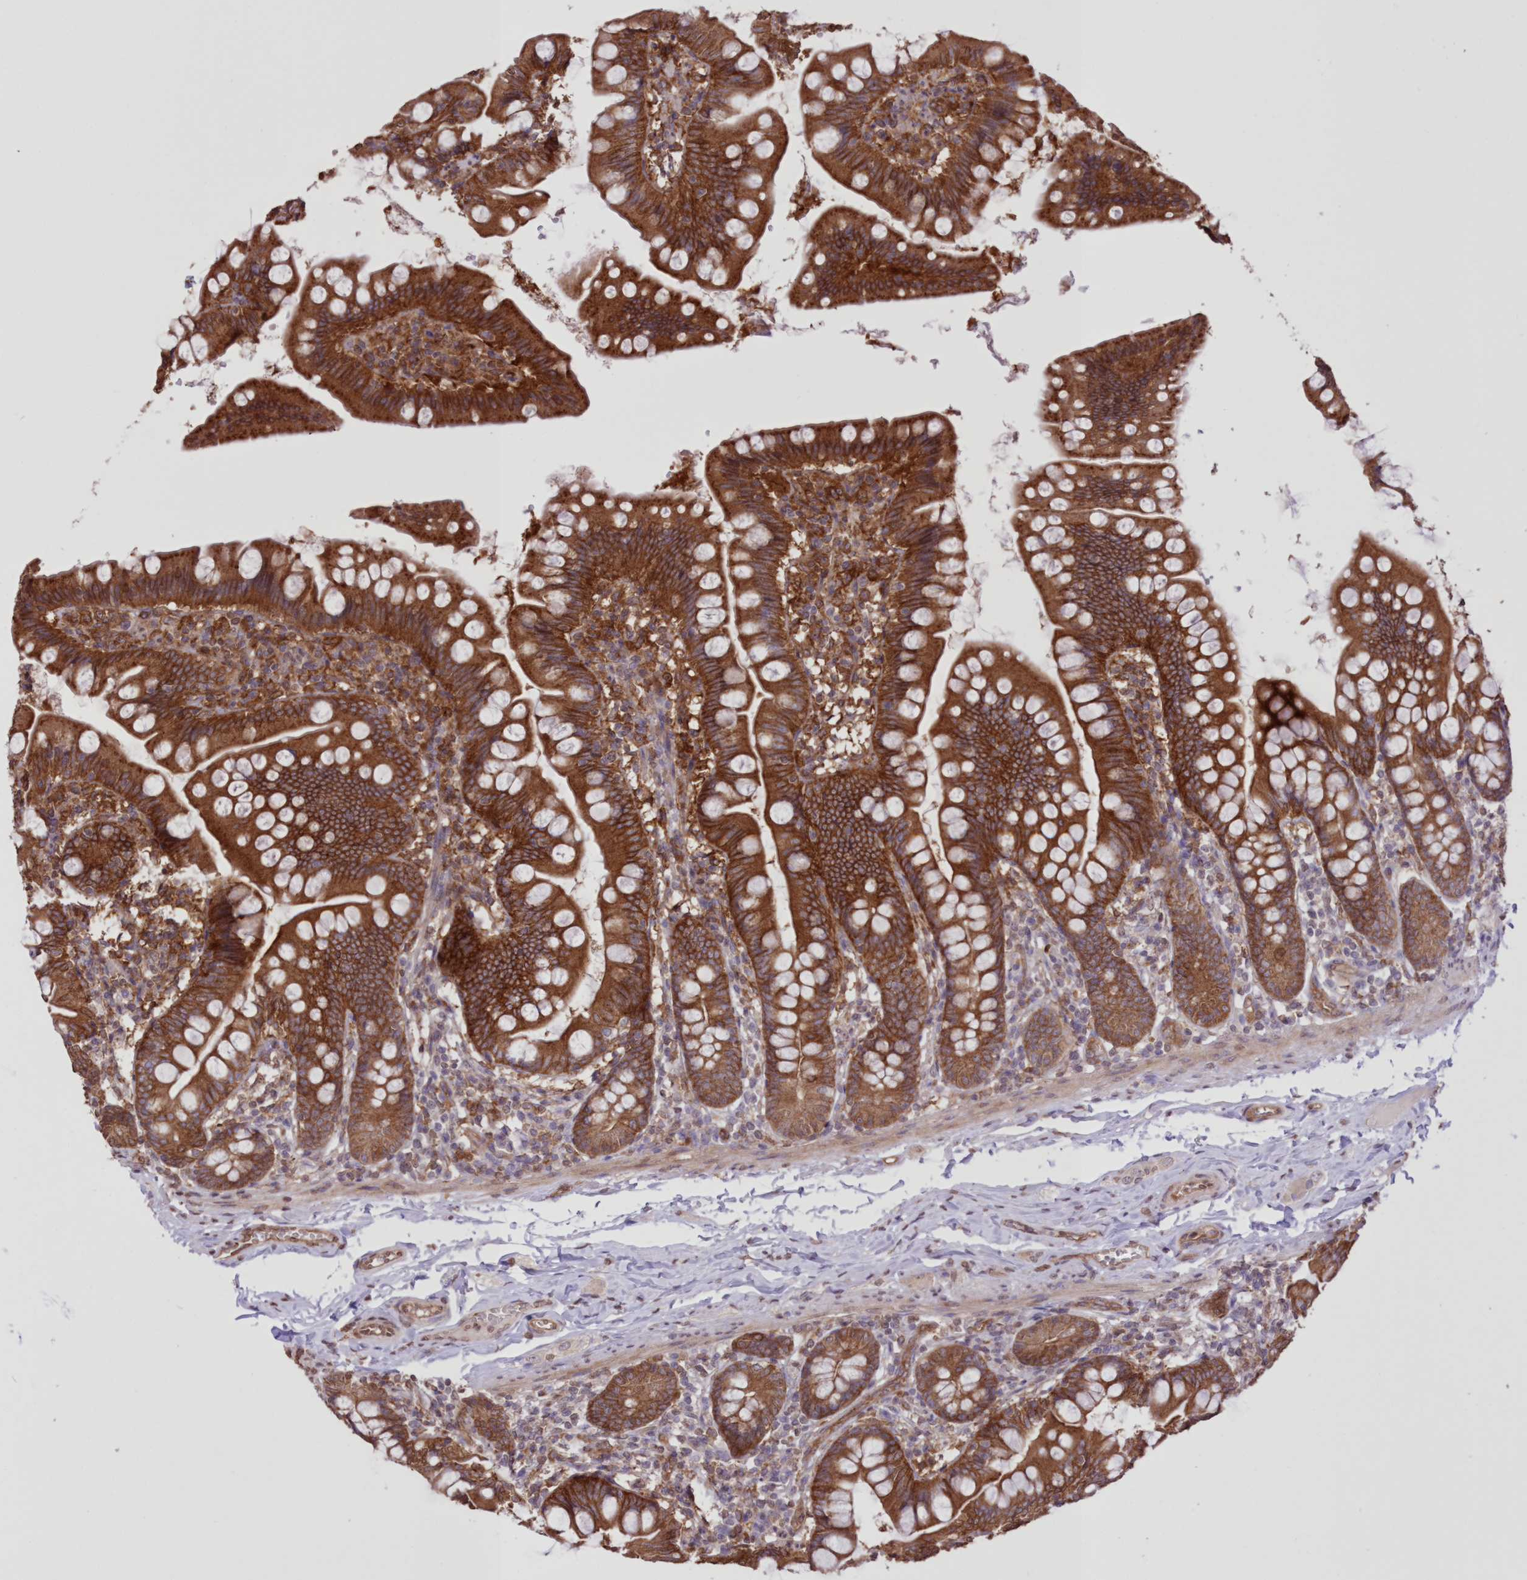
{"staining": {"intensity": "strong", "quantity": ">75%", "location": "cytoplasmic/membranous"}, "tissue": "small intestine", "cell_type": "Glandular cells", "image_type": "normal", "snomed": [{"axis": "morphology", "description": "Normal tissue, NOS"}, {"axis": "topography", "description": "Small intestine"}], "caption": "Brown immunohistochemical staining in normal human small intestine reveals strong cytoplasmic/membranous staining in approximately >75% of glandular cells. (DAB = brown stain, brightfield microscopy at high magnification).", "gene": "FCHO2", "patient": {"sex": "male", "age": 7}}